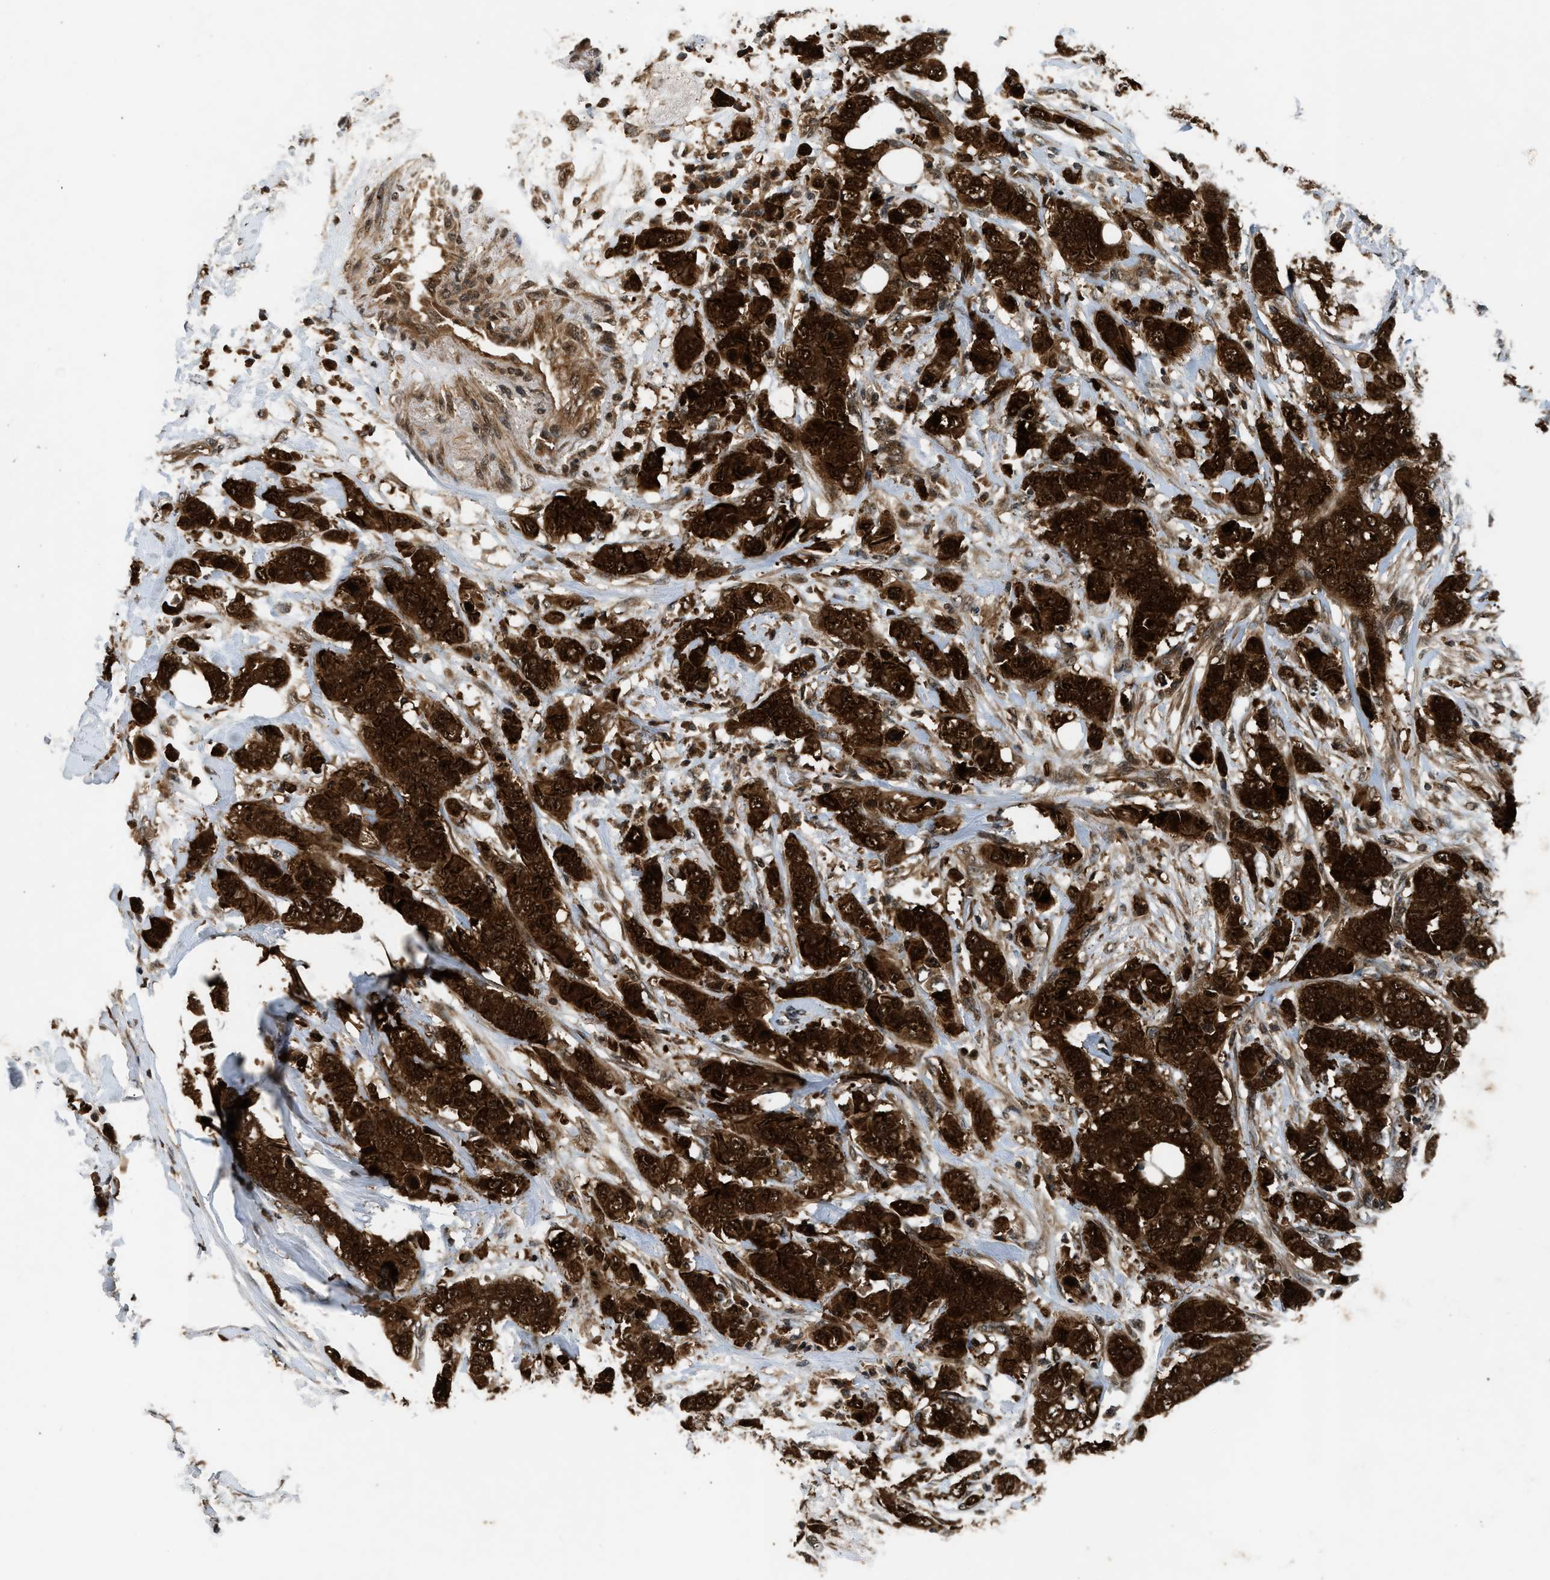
{"staining": {"intensity": "strong", "quantity": ">75%", "location": "cytoplasmic/membranous,nuclear"}, "tissue": "breast cancer", "cell_type": "Tumor cells", "image_type": "cancer", "snomed": [{"axis": "morphology", "description": "Duct carcinoma"}, {"axis": "topography", "description": "Breast"}], "caption": "The image displays a brown stain indicating the presence of a protein in the cytoplasmic/membranous and nuclear of tumor cells in breast cancer (infiltrating ductal carcinoma). The protein is shown in brown color, while the nuclei are stained blue.", "gene": "RPS6KB1", "patient": {"sex": "female", "age": 37}}